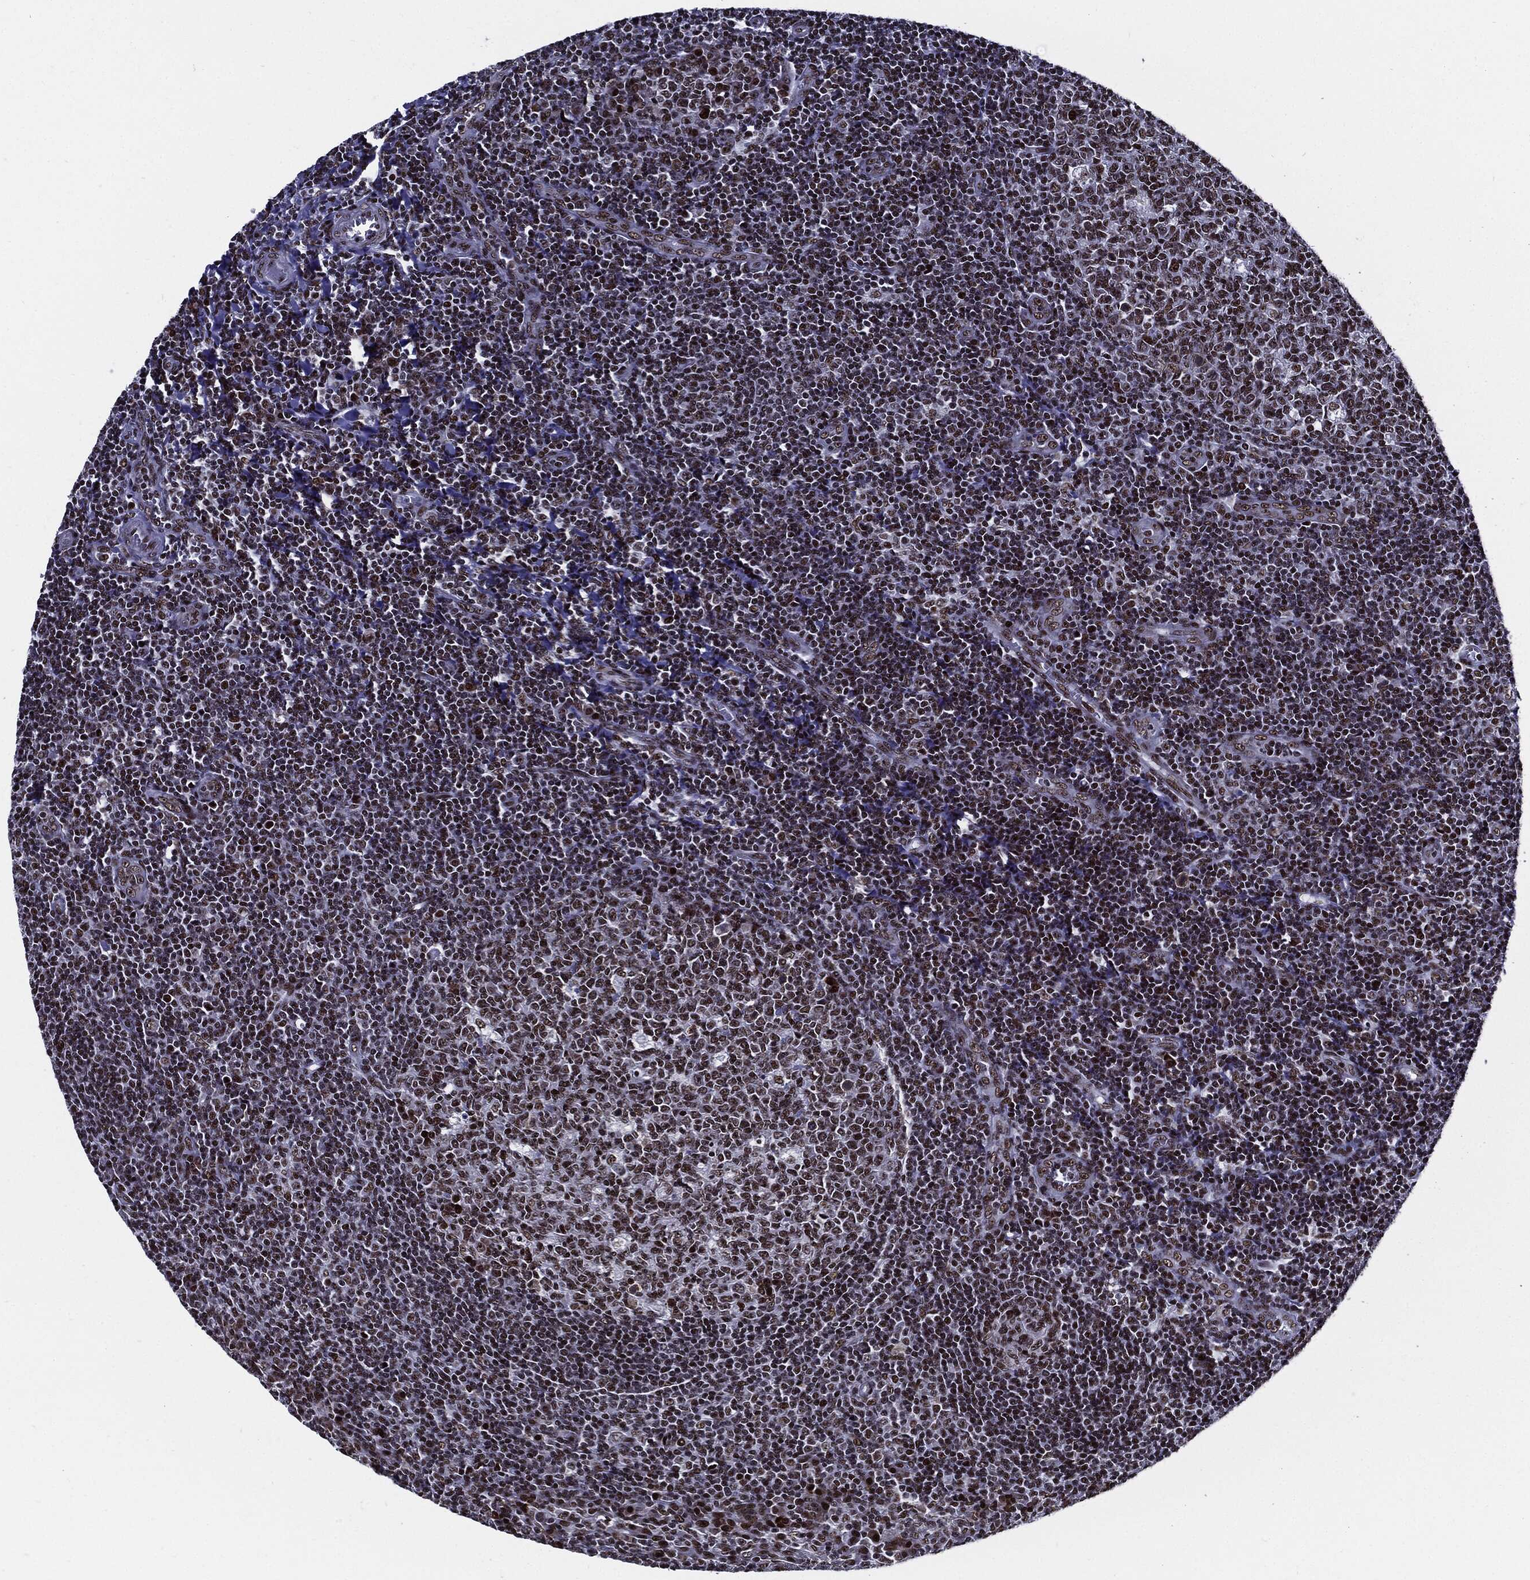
{"staining": {"intensity": "moderate", "quantity": "<25%", "location": "nuclear"}, "tissue": "tonsil", "cell_type": "Germinal center cells", "image_type": "normal", "snomed": [{"axis": "morphology", "description": "Normal tissue, NOS"}, {"axis": "topography", "description": "Tonsil"}], "caption": "This photomicrograph exhibits immunohistochemistry (IHC) staining of benign tonsil, with low moderate nuclear positivity in about <25% of germinal center cells.", "gene": "ZFP91", "patient": {"sex": "female", "age": 13}}